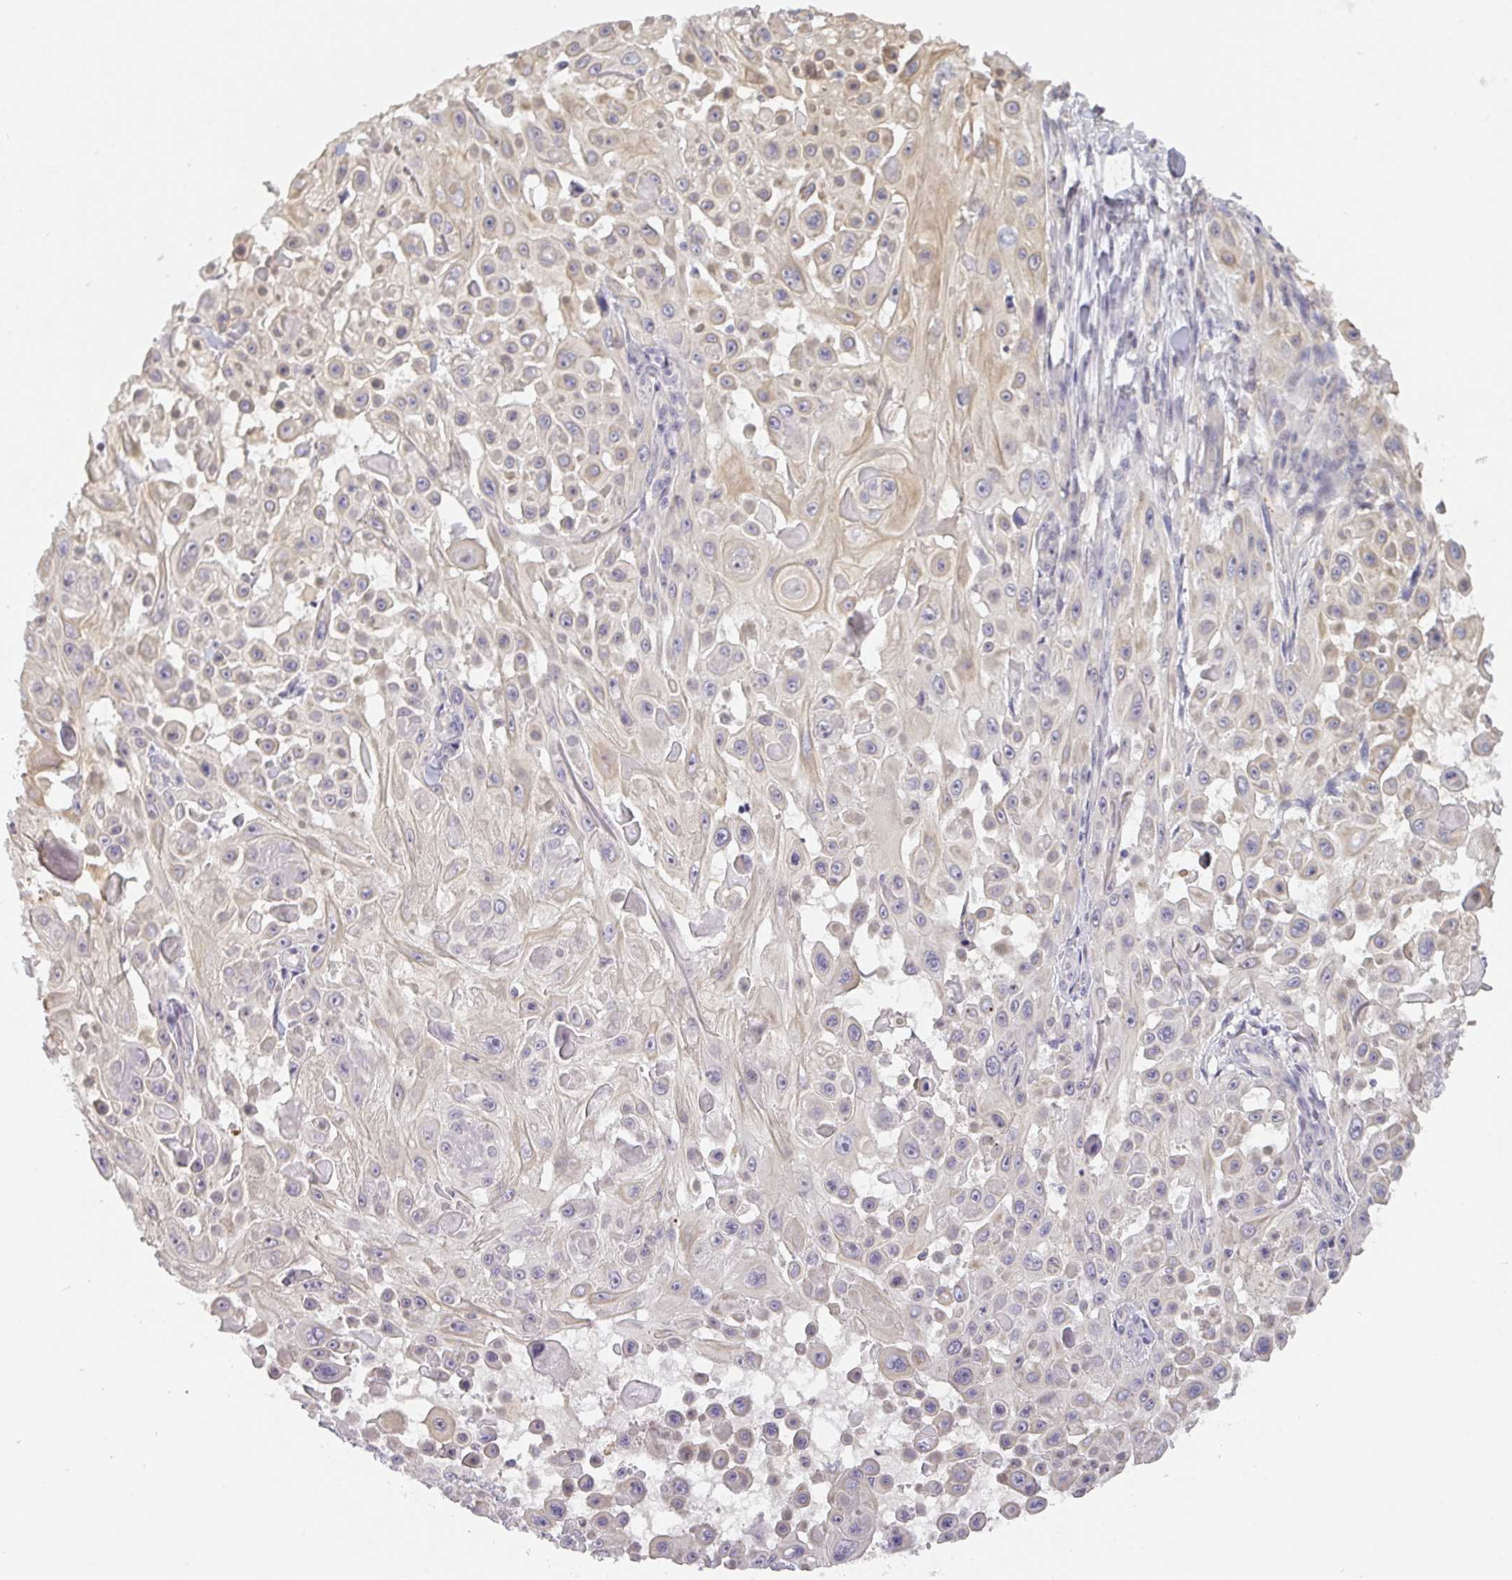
{"staining": {"intensity": "weak", "quantity": "<25%", "location": "cytoplasmic/membranous"}, "tissue": "skin cancer", "cell_type": "Tumor cells", "image_type": "cancer", "snomed": [{"axis": "morphology", "description": "Squamous cell carcinoma, NOS"}, {"axis": "topography", "description": "Skin"}], "caption": "Immunohistochemical staining of human skin cancer (squamous cell carcinoma) reveals no significant expression in tumor cells.", "gene": "GSDMB", "patient": {"sex": "male", "age": 91}}